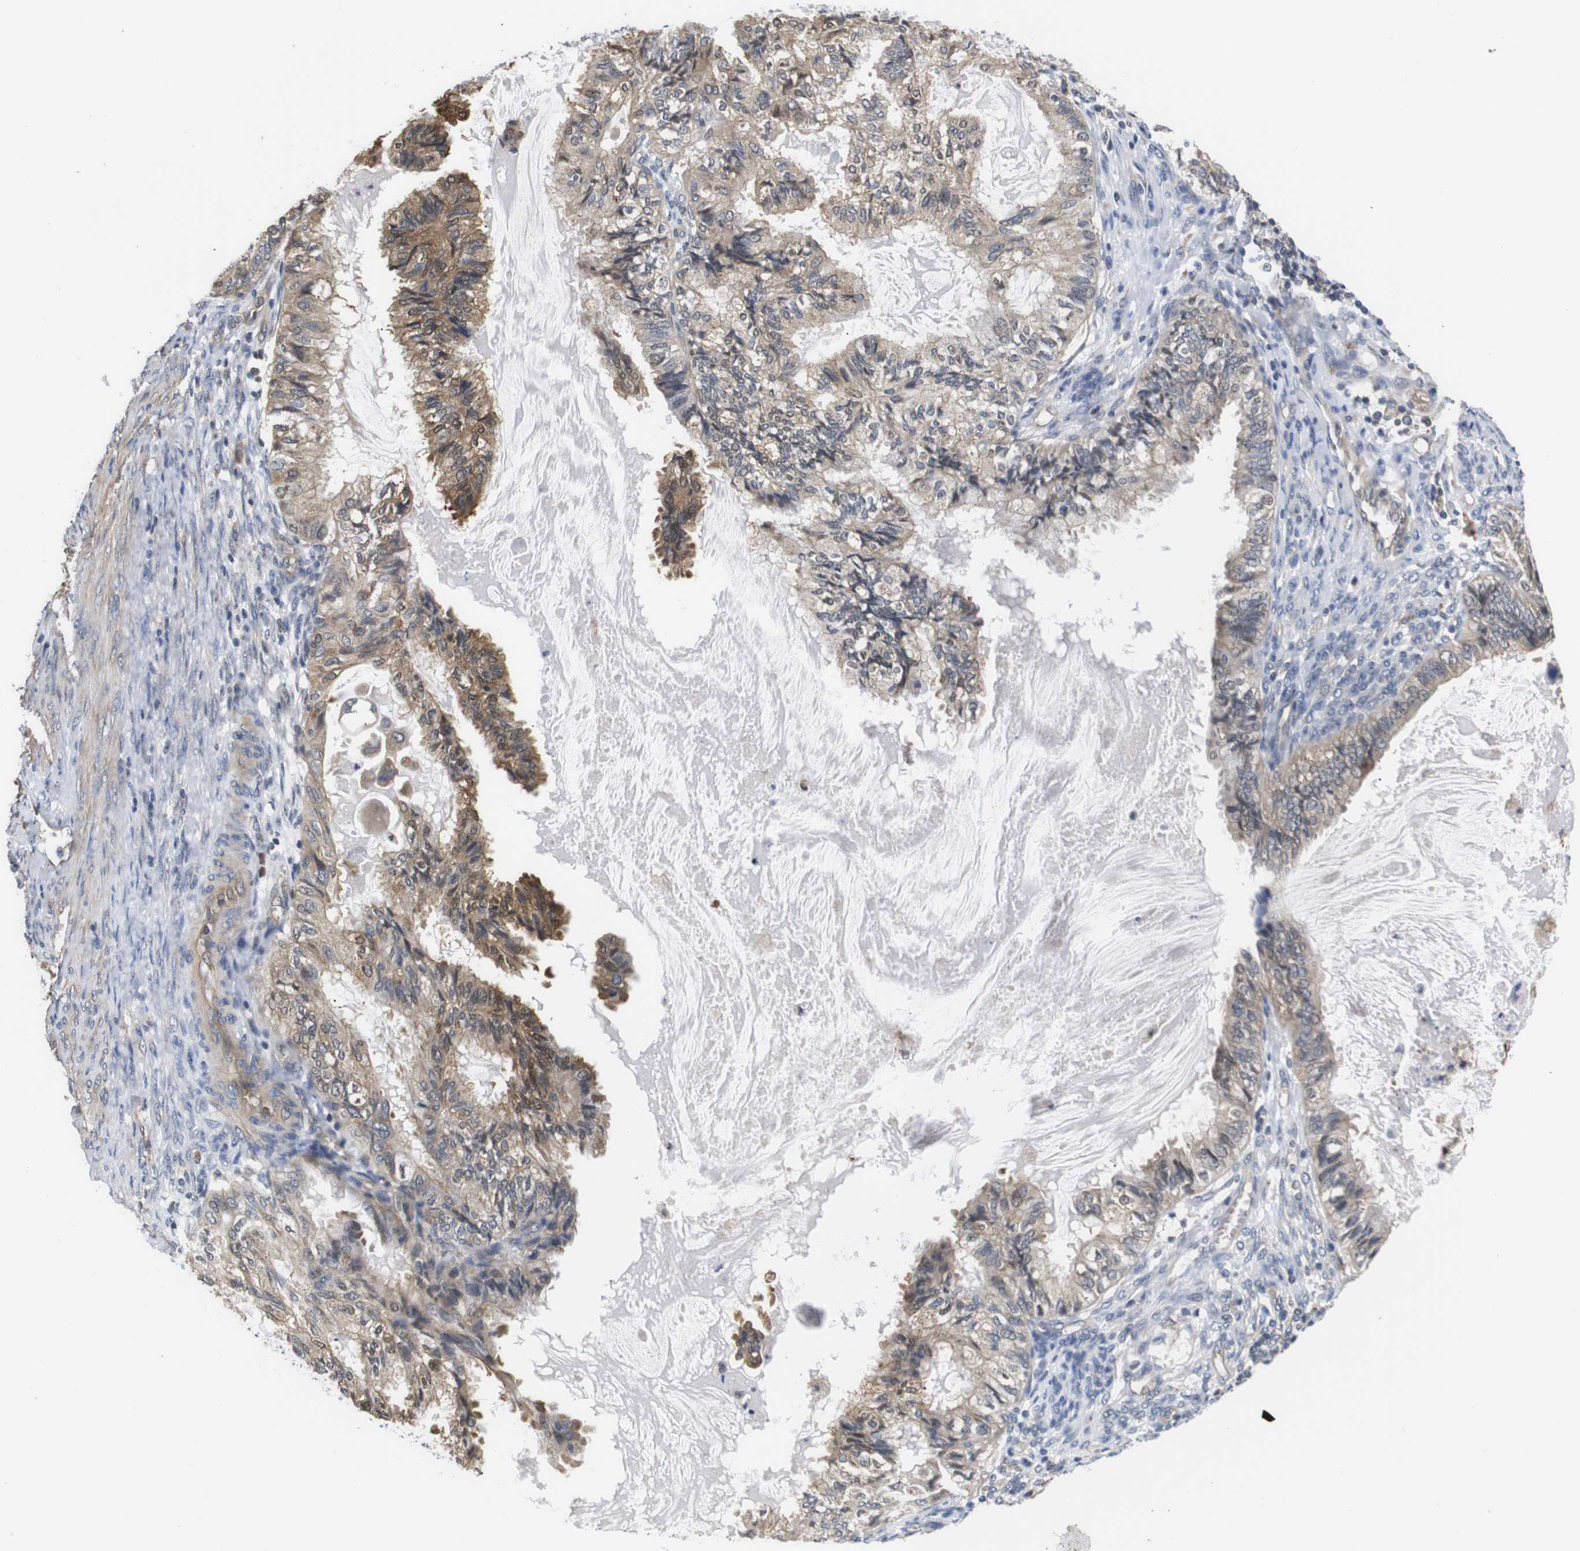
{"staining": {"intensity": "moderate", "quantity": ">75%", "location": "cytoplasmic/membranous"}, "tissue": "cervical cancer", "cell_type": "Tumor cells", "image_type": "cancer", "snomed": [{"axis": "morphology", "description": "Normal tissue, NOS"}, {"axis": "morphology", "description": "Adenocarcinoma, NOS"}, {"axis": "topography", "description": "Cervix"}, {"axis": "topography", "description": "Endometrium"}], "caption": "Immunohistochemistry (IHC) (DAB) staining of human cervical adenocarcinoma exhibits moderate cytoplasmic/membranous protein expression in approximately >75% of tumor cells. (IHC, brightfield microscopy, high magnification).", "gene": "DDR1", "patient": {"sex": "female", "age": 86}}